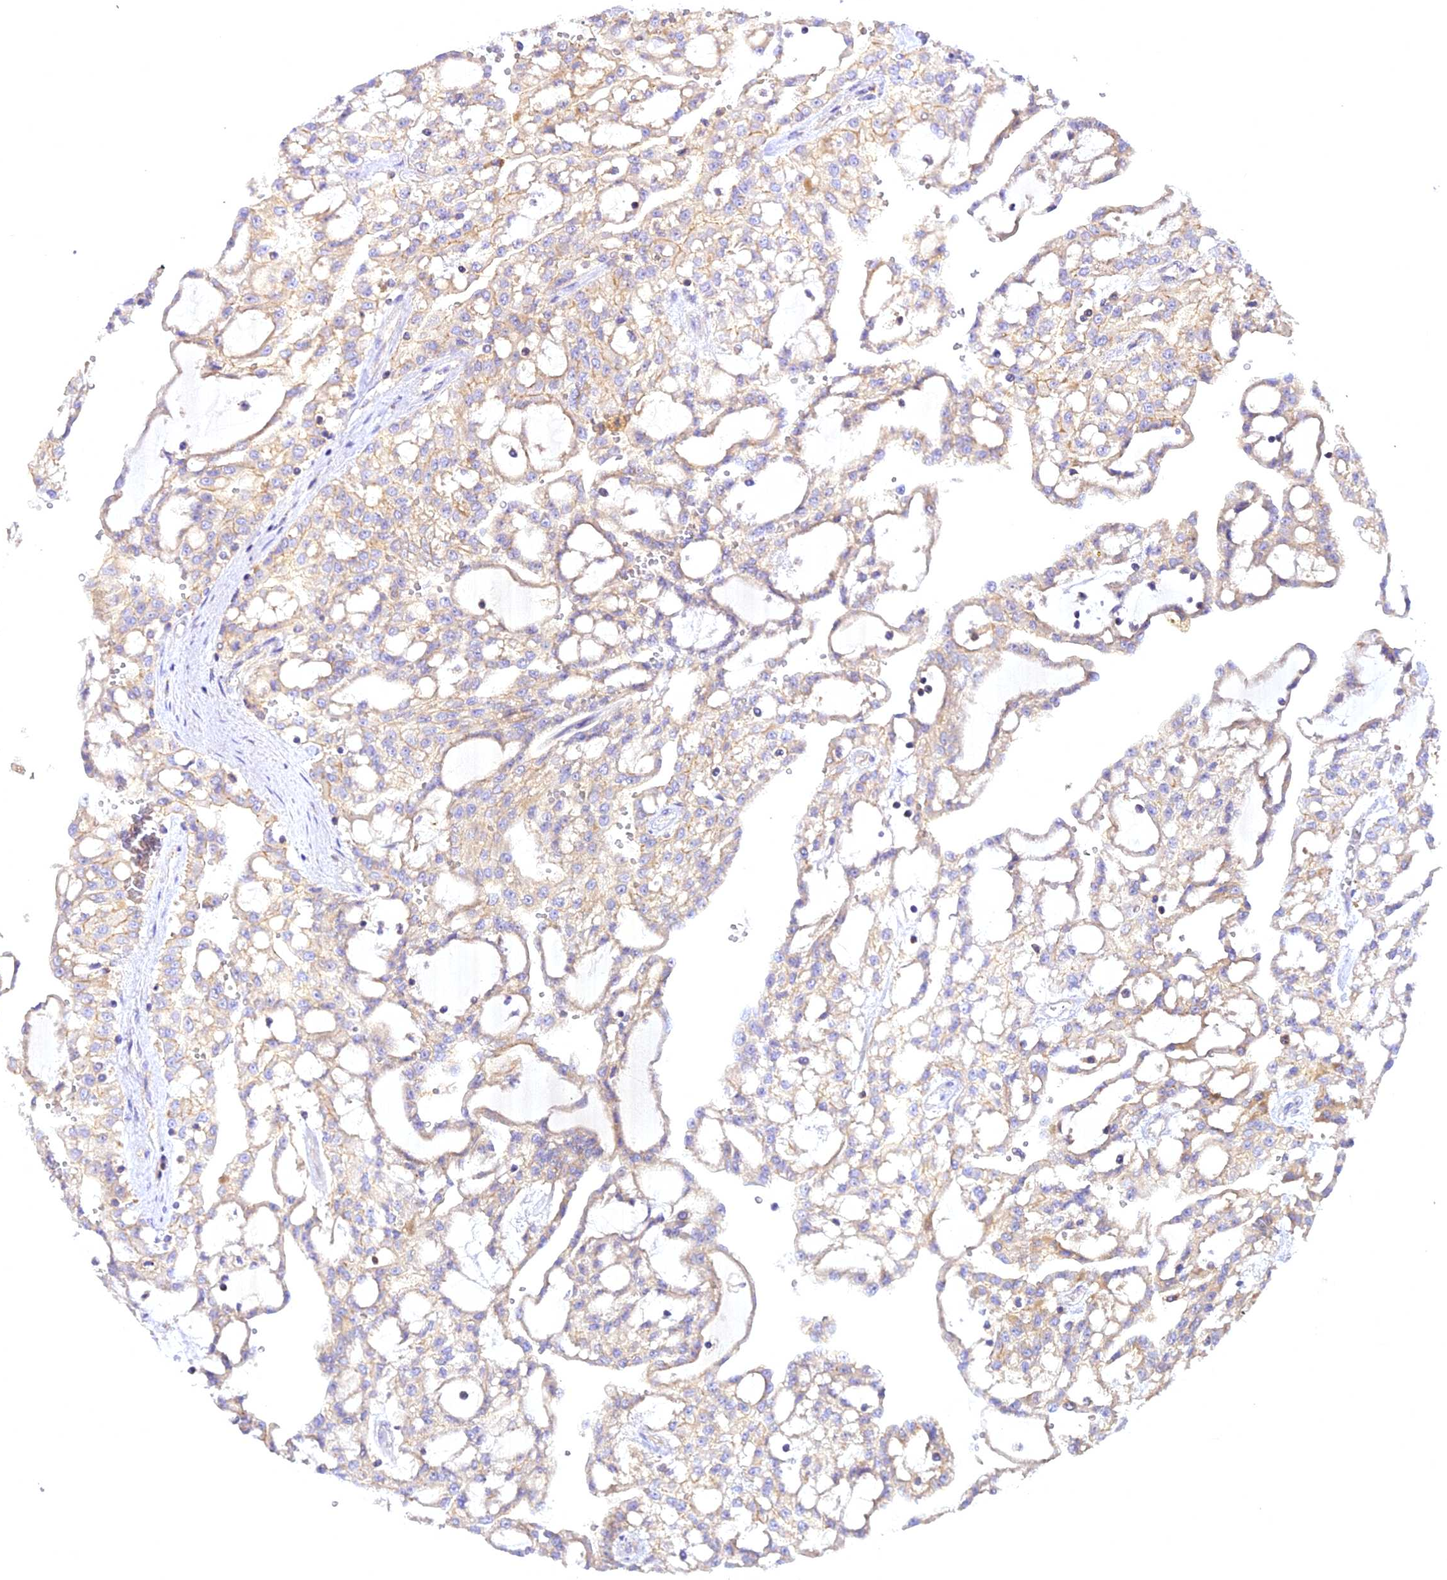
{"staining": {"intensity": "weak", "quantity": ">75%", "location": "cytoplasmic/membranous"}, "tissue": "renal cancer", "cell_type": "Tumor cells", "image_type": "cancer", "snomed": [{"axis": "morphology", "description": "Adenocarcinoma, NOS"}, {"axis": "topography", "description": "Kidney"}], "caption": "Immunohistochemical staining of renal adenocarcinoma exhibits low levels of weak cytoplasmic/membranous protein positivity in approximately >75% of tumor cells.", "gene": "CENPV", "patient": {"sex": "male", "age": 63}}